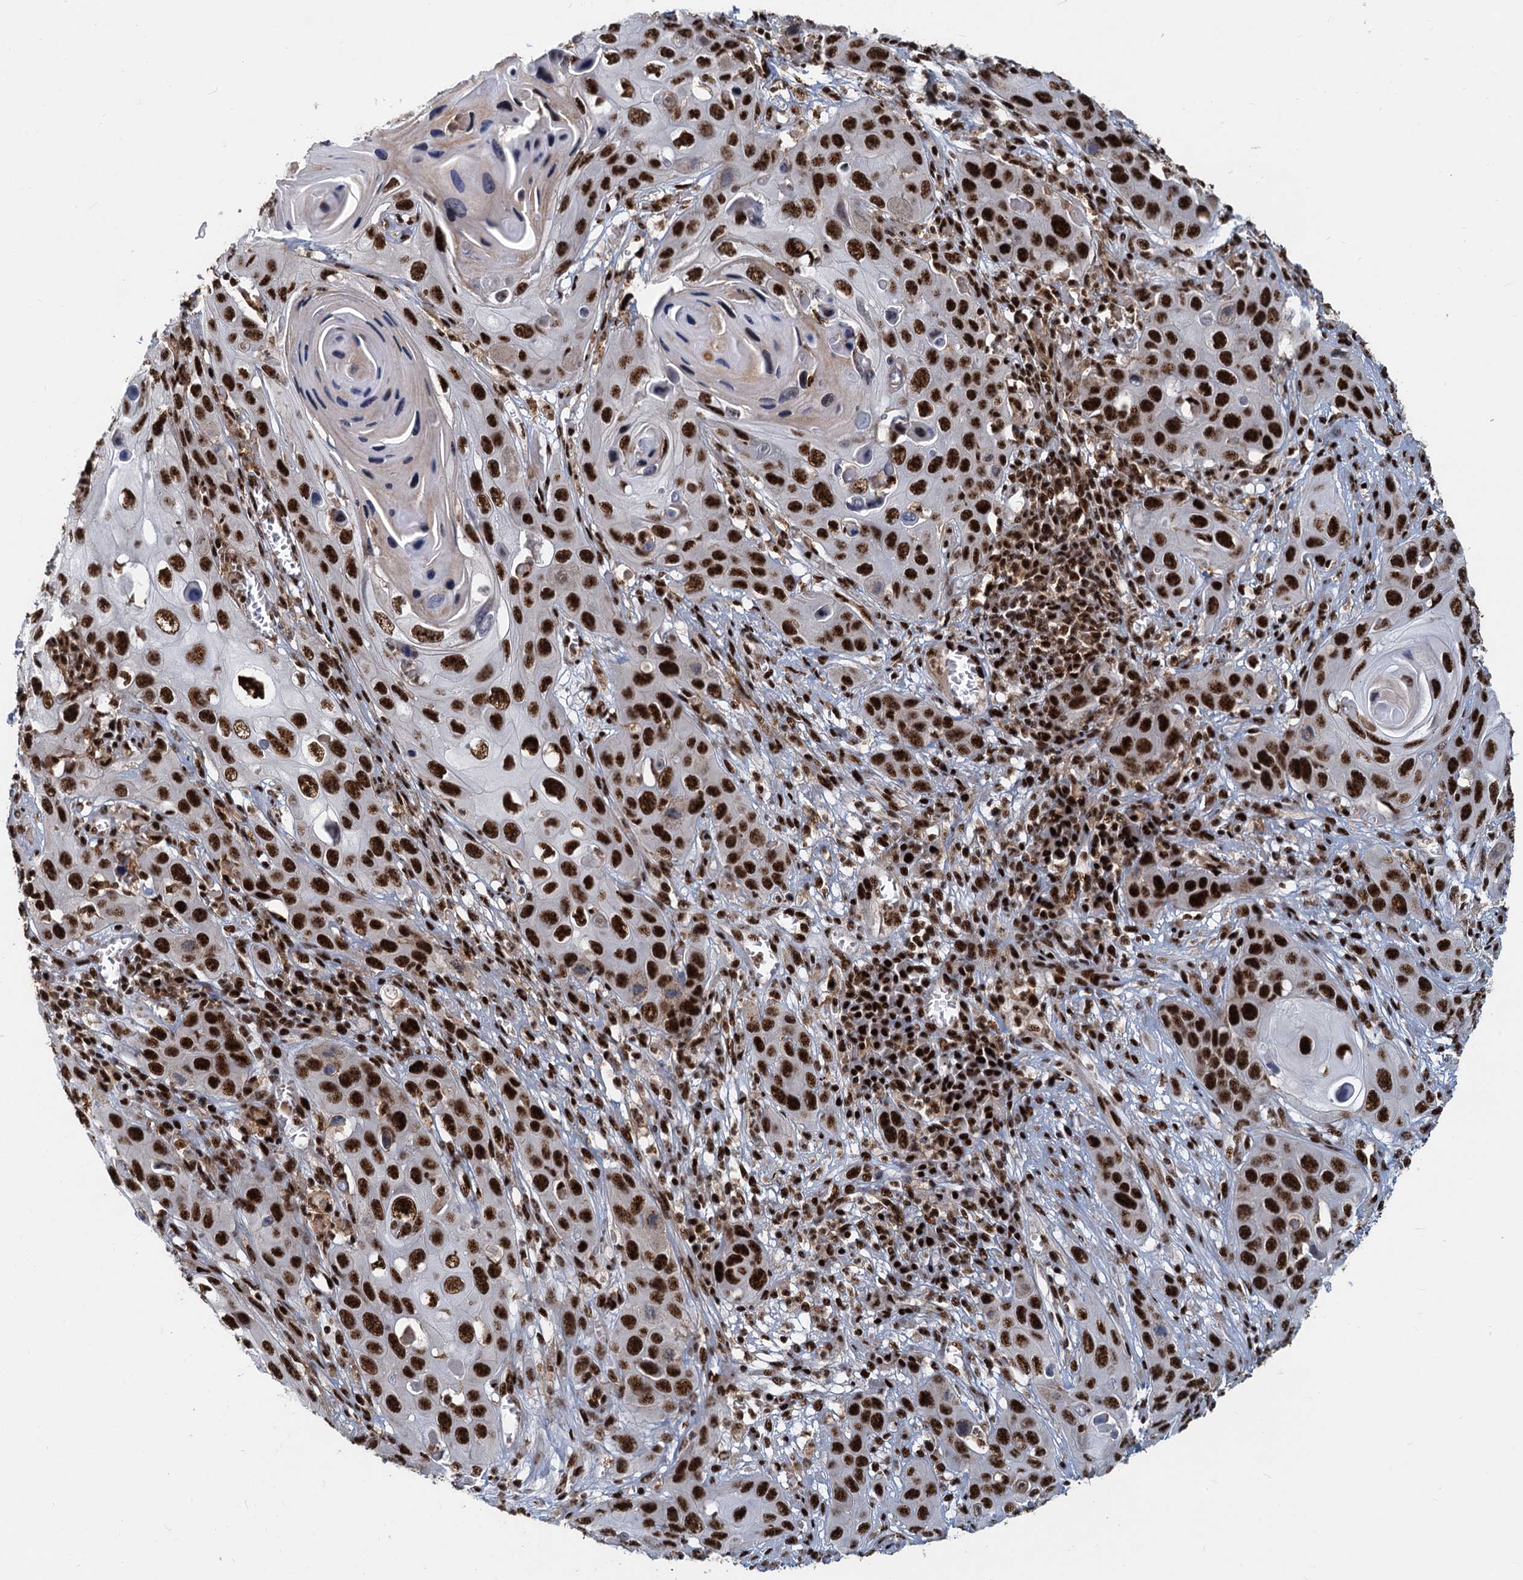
{"staining": {"intensity": "strong", "quantity": ">75%", "location": "nuclear"}, "tissue": "skin cancer", "cell_type": "Tumor cells", "image_type": "cancer", "snomed": [{"axis": "morphology", "description": "Squamous cell carcinoma, NOS"}, {"axis": "topography", "description": "Skin"}], "caption": "An immunohistochemistry (IHC) photomicrograph of neoplastic tissue is shown. Protein staining in brown shows strong nuclear positivity in skin squamous cell carcinoma within tumor cells. (brown staining indicates protein expression, while blue staining denotes nuclei).", "gene": "RBM26", "patient": {"sex": "male", "age": 55}}